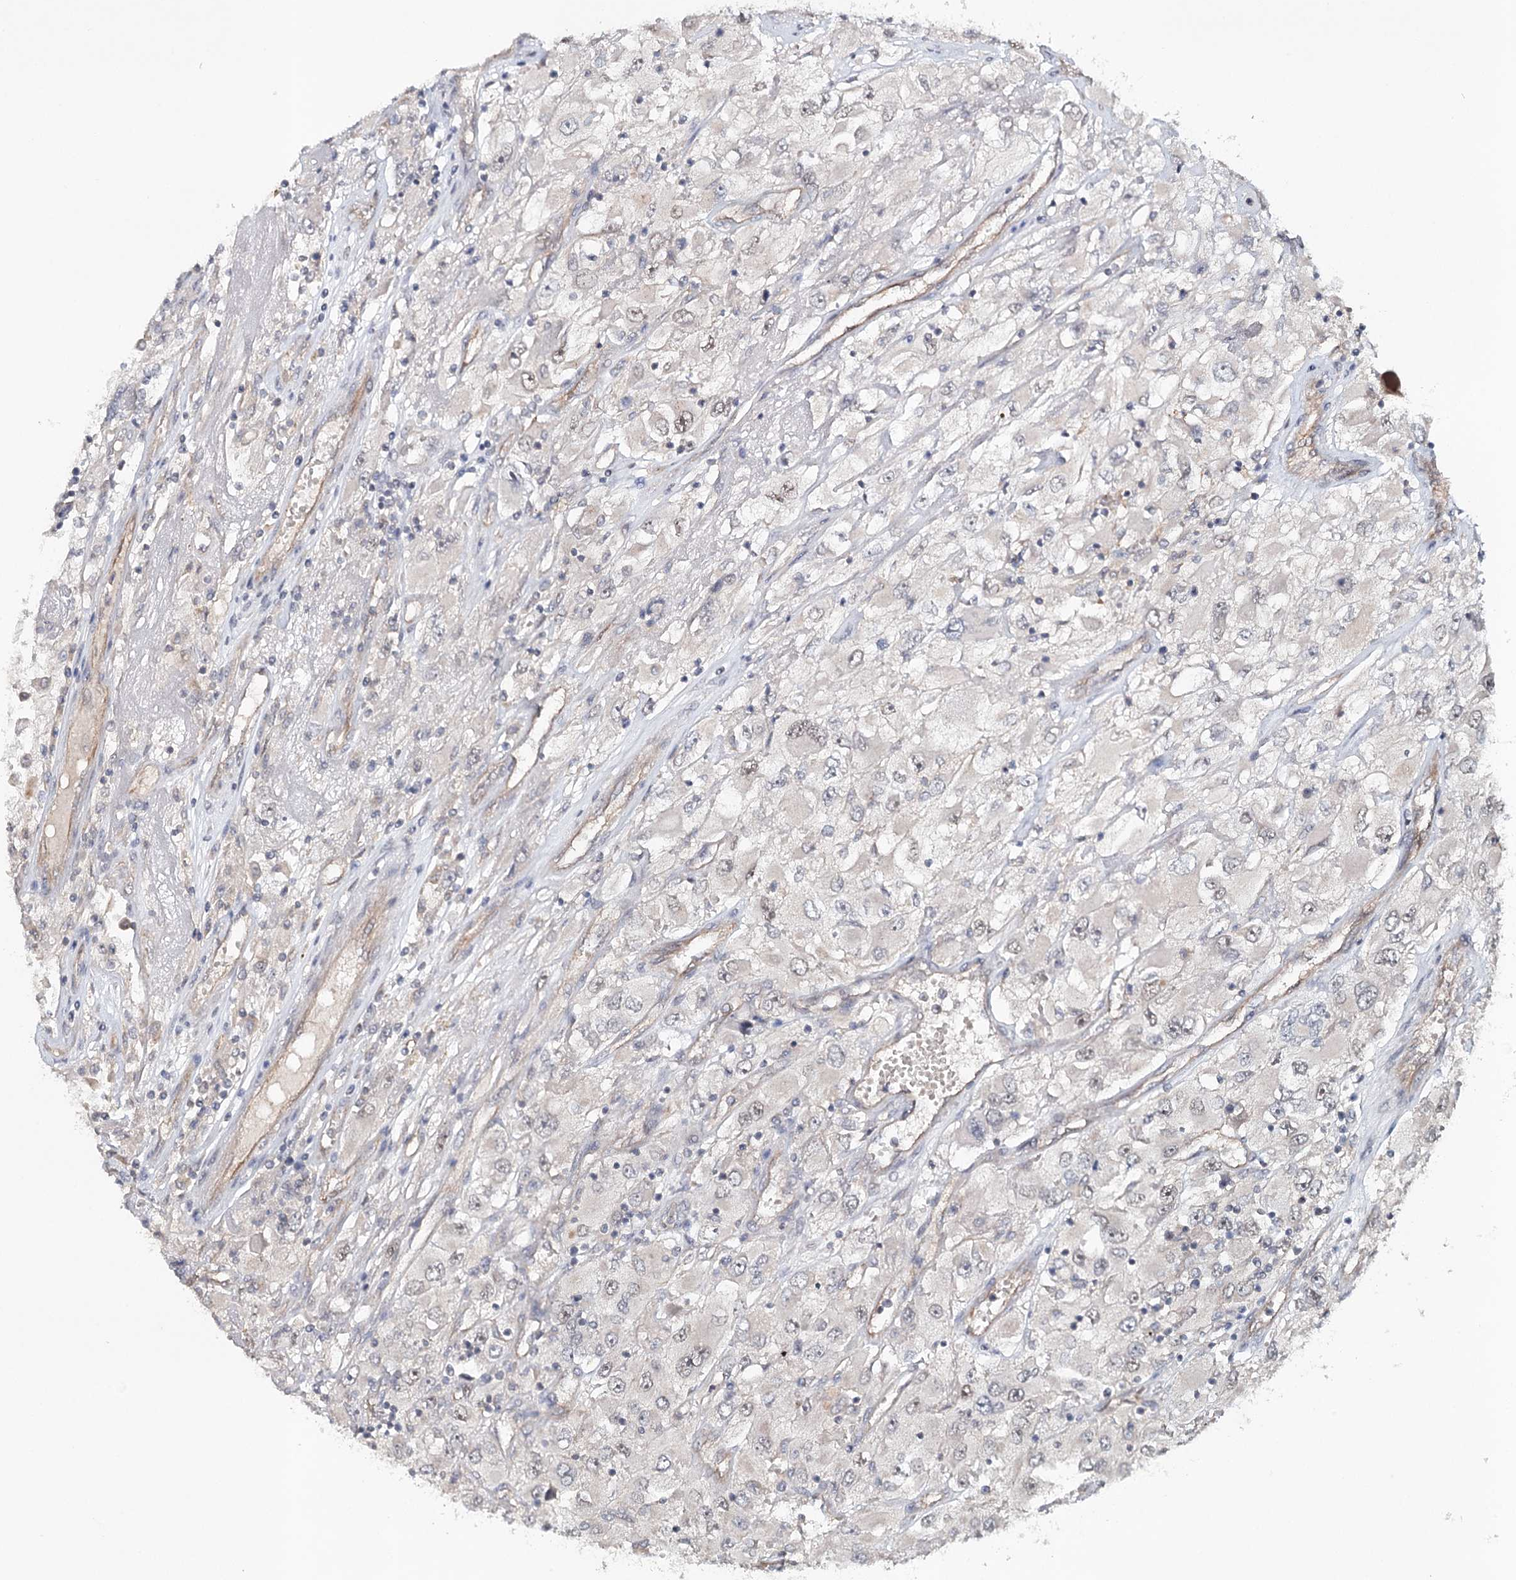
{"staining": {"intensity": "negative", "quantity": "none", "location": "none"}, "tissue": "renal cancer", "cell_type": "Tumor cells", "image_type": "cancer", "snomed": [{"axis": "morphology", "description": "Adenocarcinoma, NOS"}, {"axis": "topography", "description": "Kidney"}], "caption": "Protein analysis of renal cancer (adenocarcinoma) reveals no significant expression in tumor cells. (DAB (3,3'-diaminobenzidine) immunohistochemistry (IHC) with hematoxylin counter stain).", "gene": "SYNPO", "patient": {"sex": "female", "age": 52}}